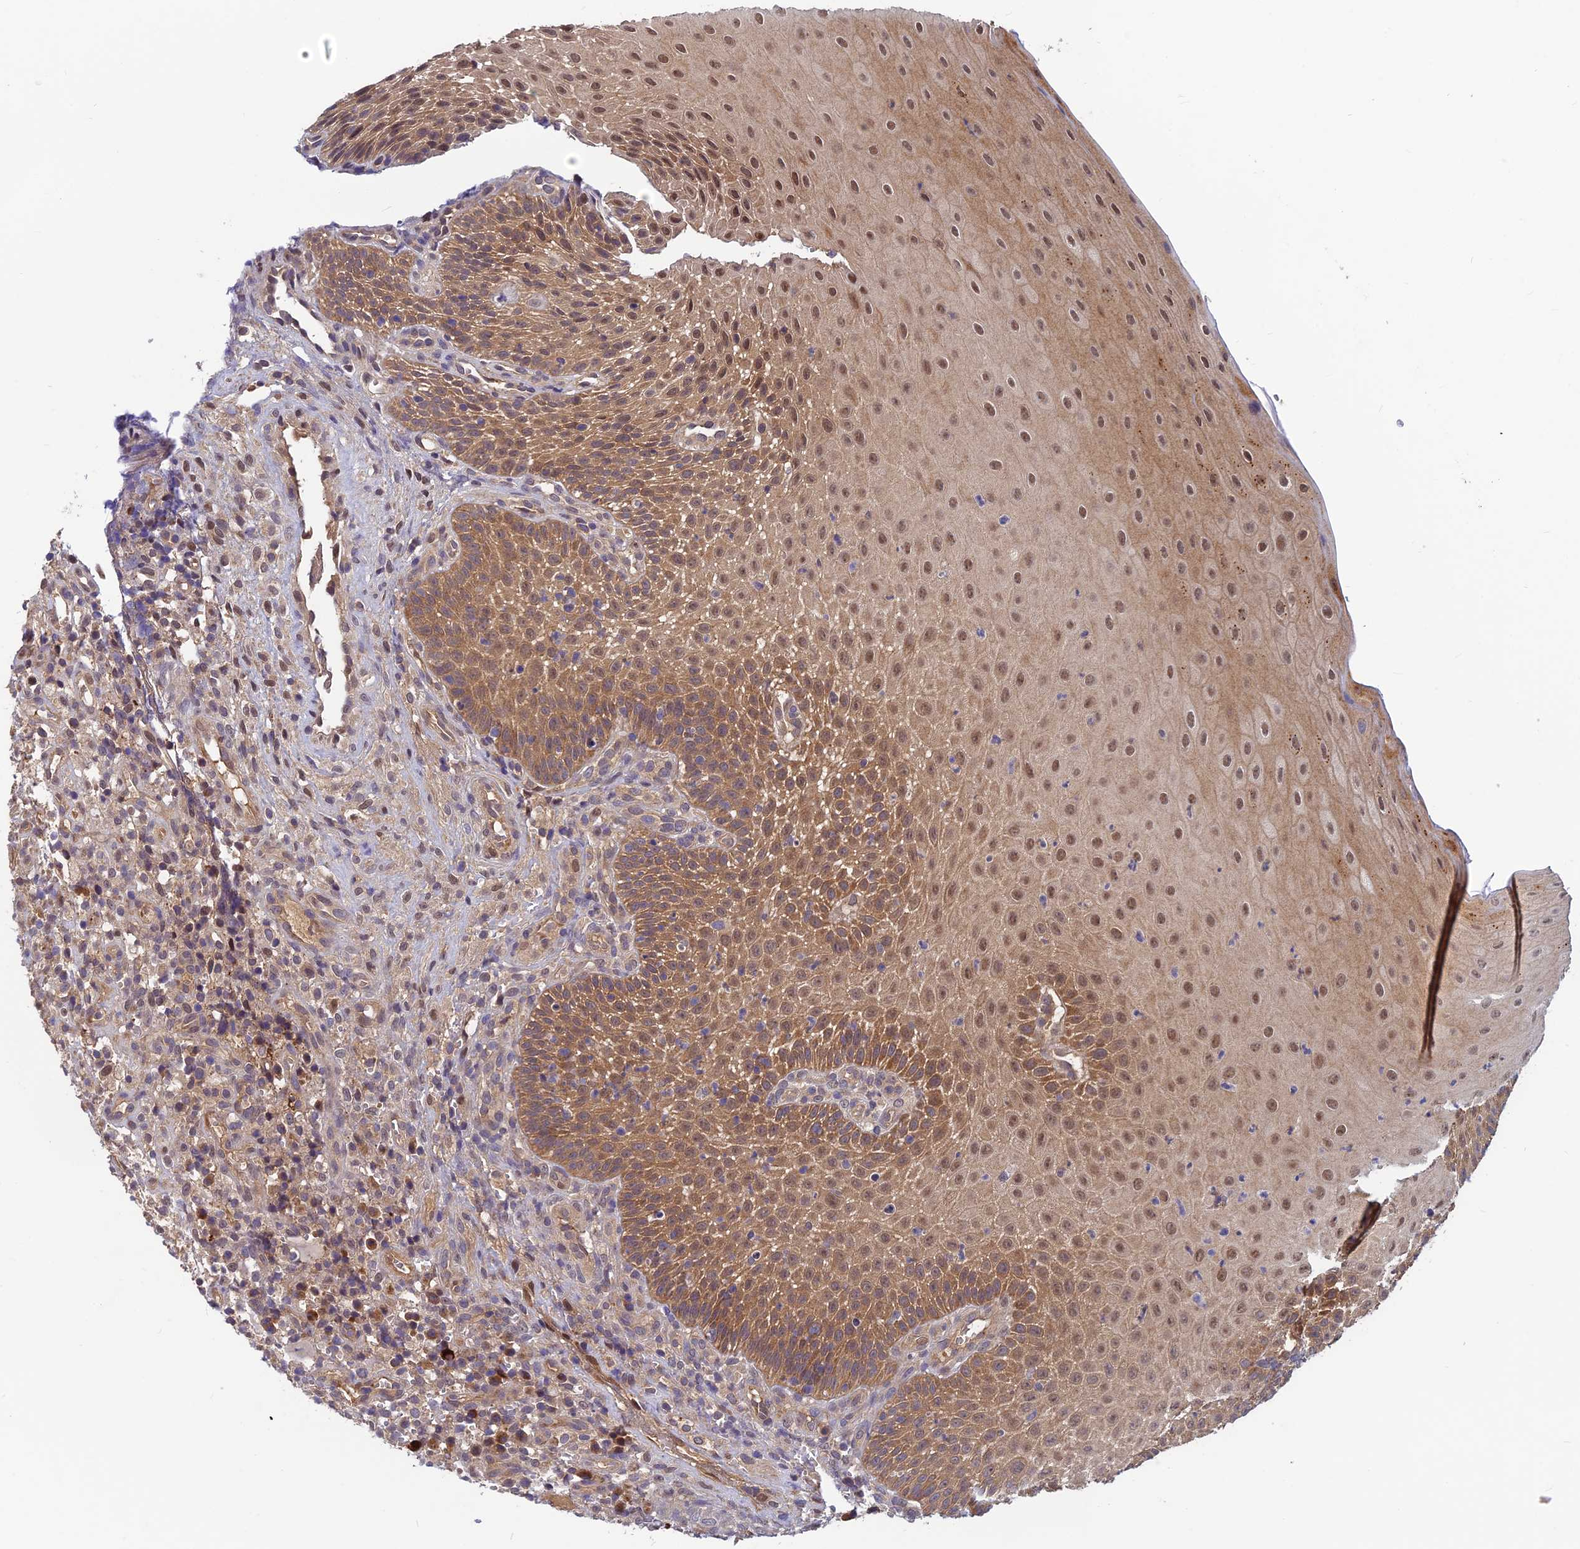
{"staining": {"intensity": "moderate", "quantity": ">75%", "location": "cytoplasmic/membranous,nuclear"}, "tissue": "oral mucosa", "cell_type": "Squamous epithelial cells", "image_type": "normal", "snomed": [{"axis": "morphology", "description": "Normal tissue, NOS"}, {"axis": "topography", "description": "Oral tissue"}], "caption": "Immunohistochemical staining of normal oral mucosa exhibits moderate cytoplasmic/membranous,nuclear protein staining in approximately >75% of squamous epithelial cells.", "gene": "CCDC15", "patient": {"sex": "female", "age": 13}}